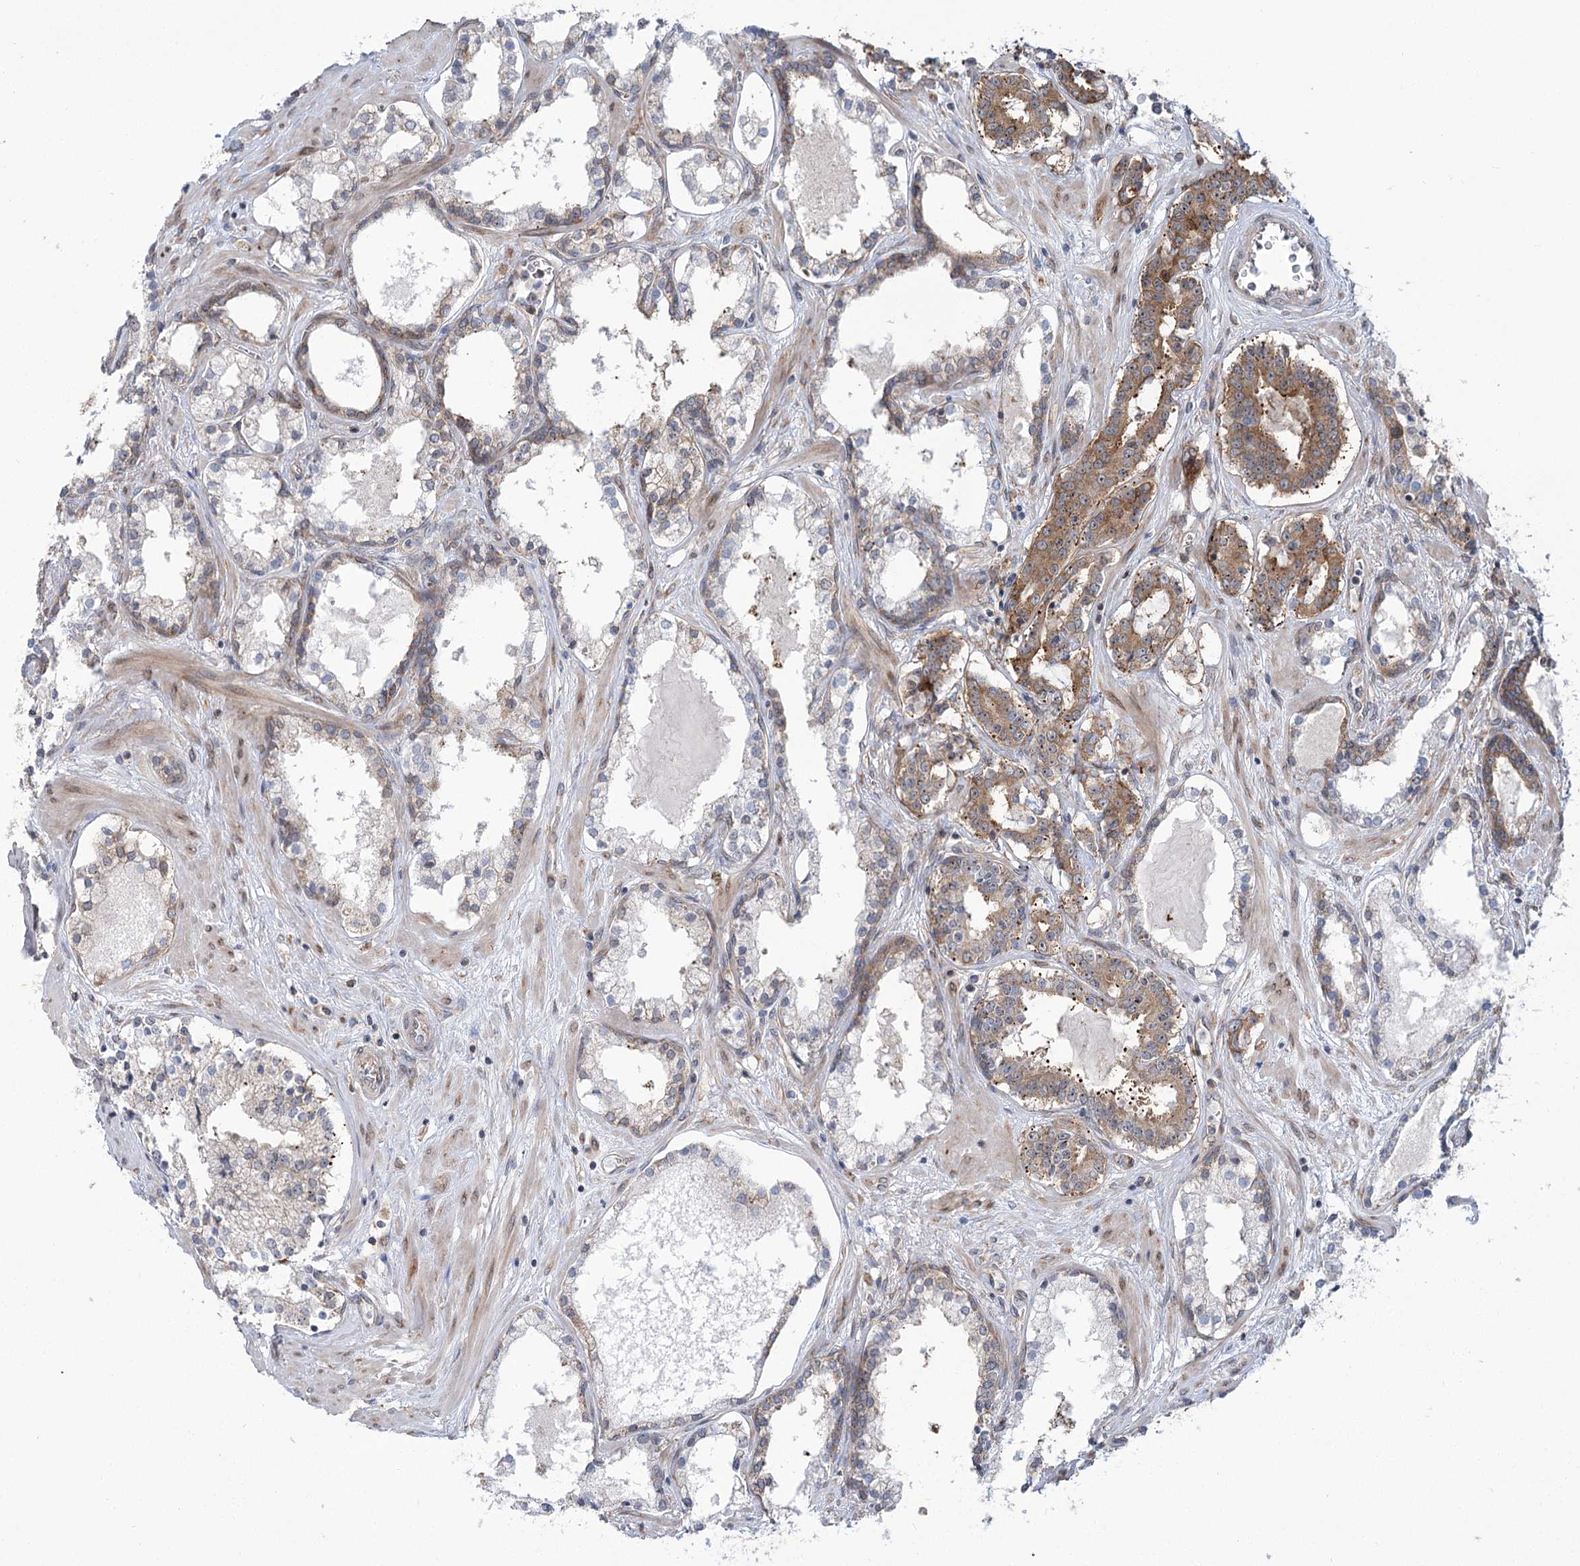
{"staining": {"intensity": "moderate", "quantity": "25%-75%", "location": "cytoplasmic/membranous"}, "tissue": "prostate cancer", "cell_type": "Tumor cells", "image_type": "cancer", "snomed": [{"axis": "morphology", "description": "Adenocarcinoma, High grade"}, {"axis": "topography", "description": "Prostate"}], "caption": "Tumor cells show medium levels of moderate cytoplasmic/membranous expression in approximately 25%-75% of cells in human prostate cancer (high-grade adenocarcinoma).", "gene": "VWA2", "patient": {"sex": "male", "age": 58}}